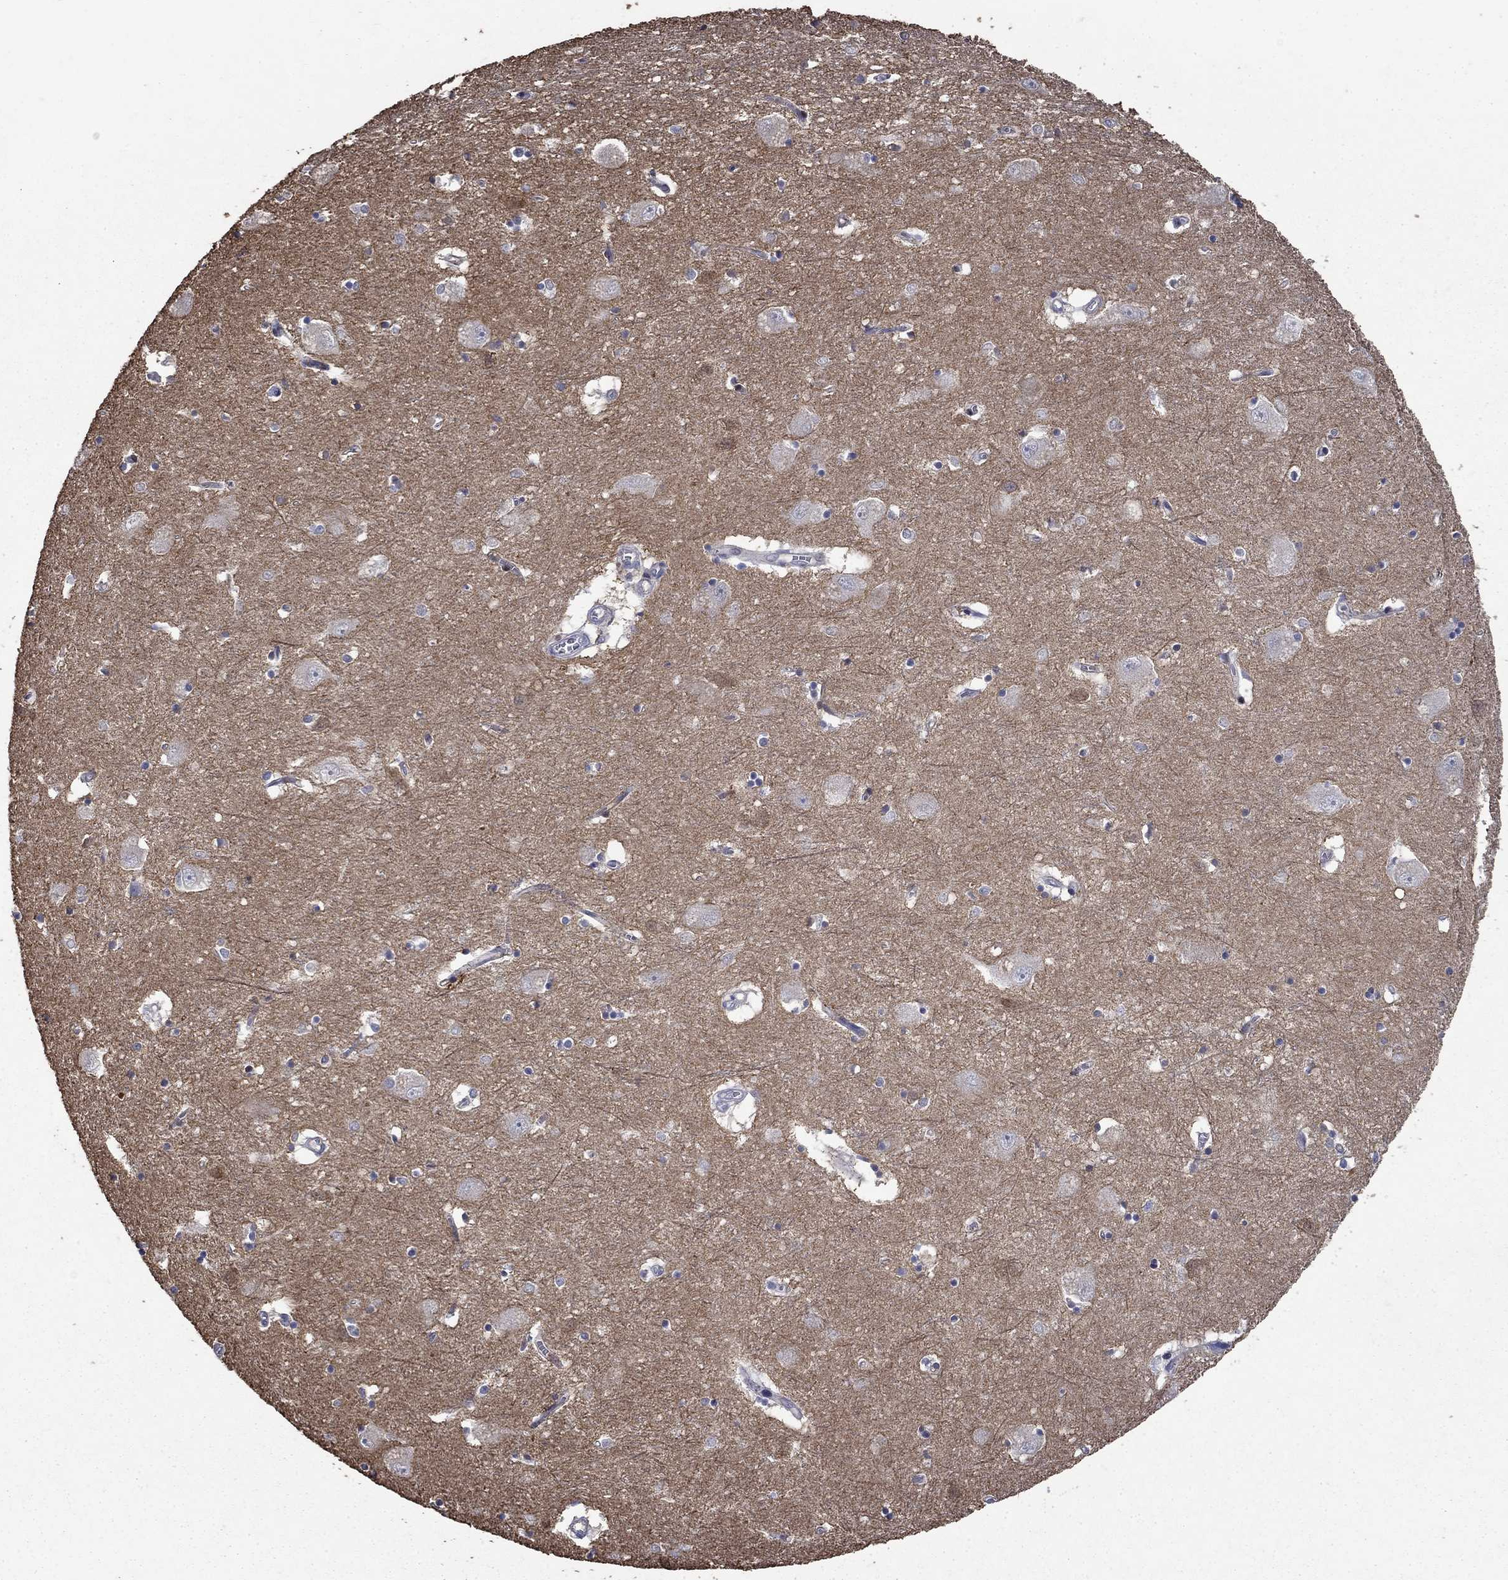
{"staining": {"intensity": "negative", "quantity": "none", "location": "none"}, "tissue": "caudate", "cell_type": "Glial cells", "image_type": "normal", "snomed": [{"axis": "morphology", "description": "Normal tissue, NOS"}, {"axis": "topography", "description": "Lateral ventricle wall"}], "caption": "Image shows no significant protein positivity in glial cells of benign caudate.", "gene": "DVL1", "patient": {"sex": "male", "age": 54}}